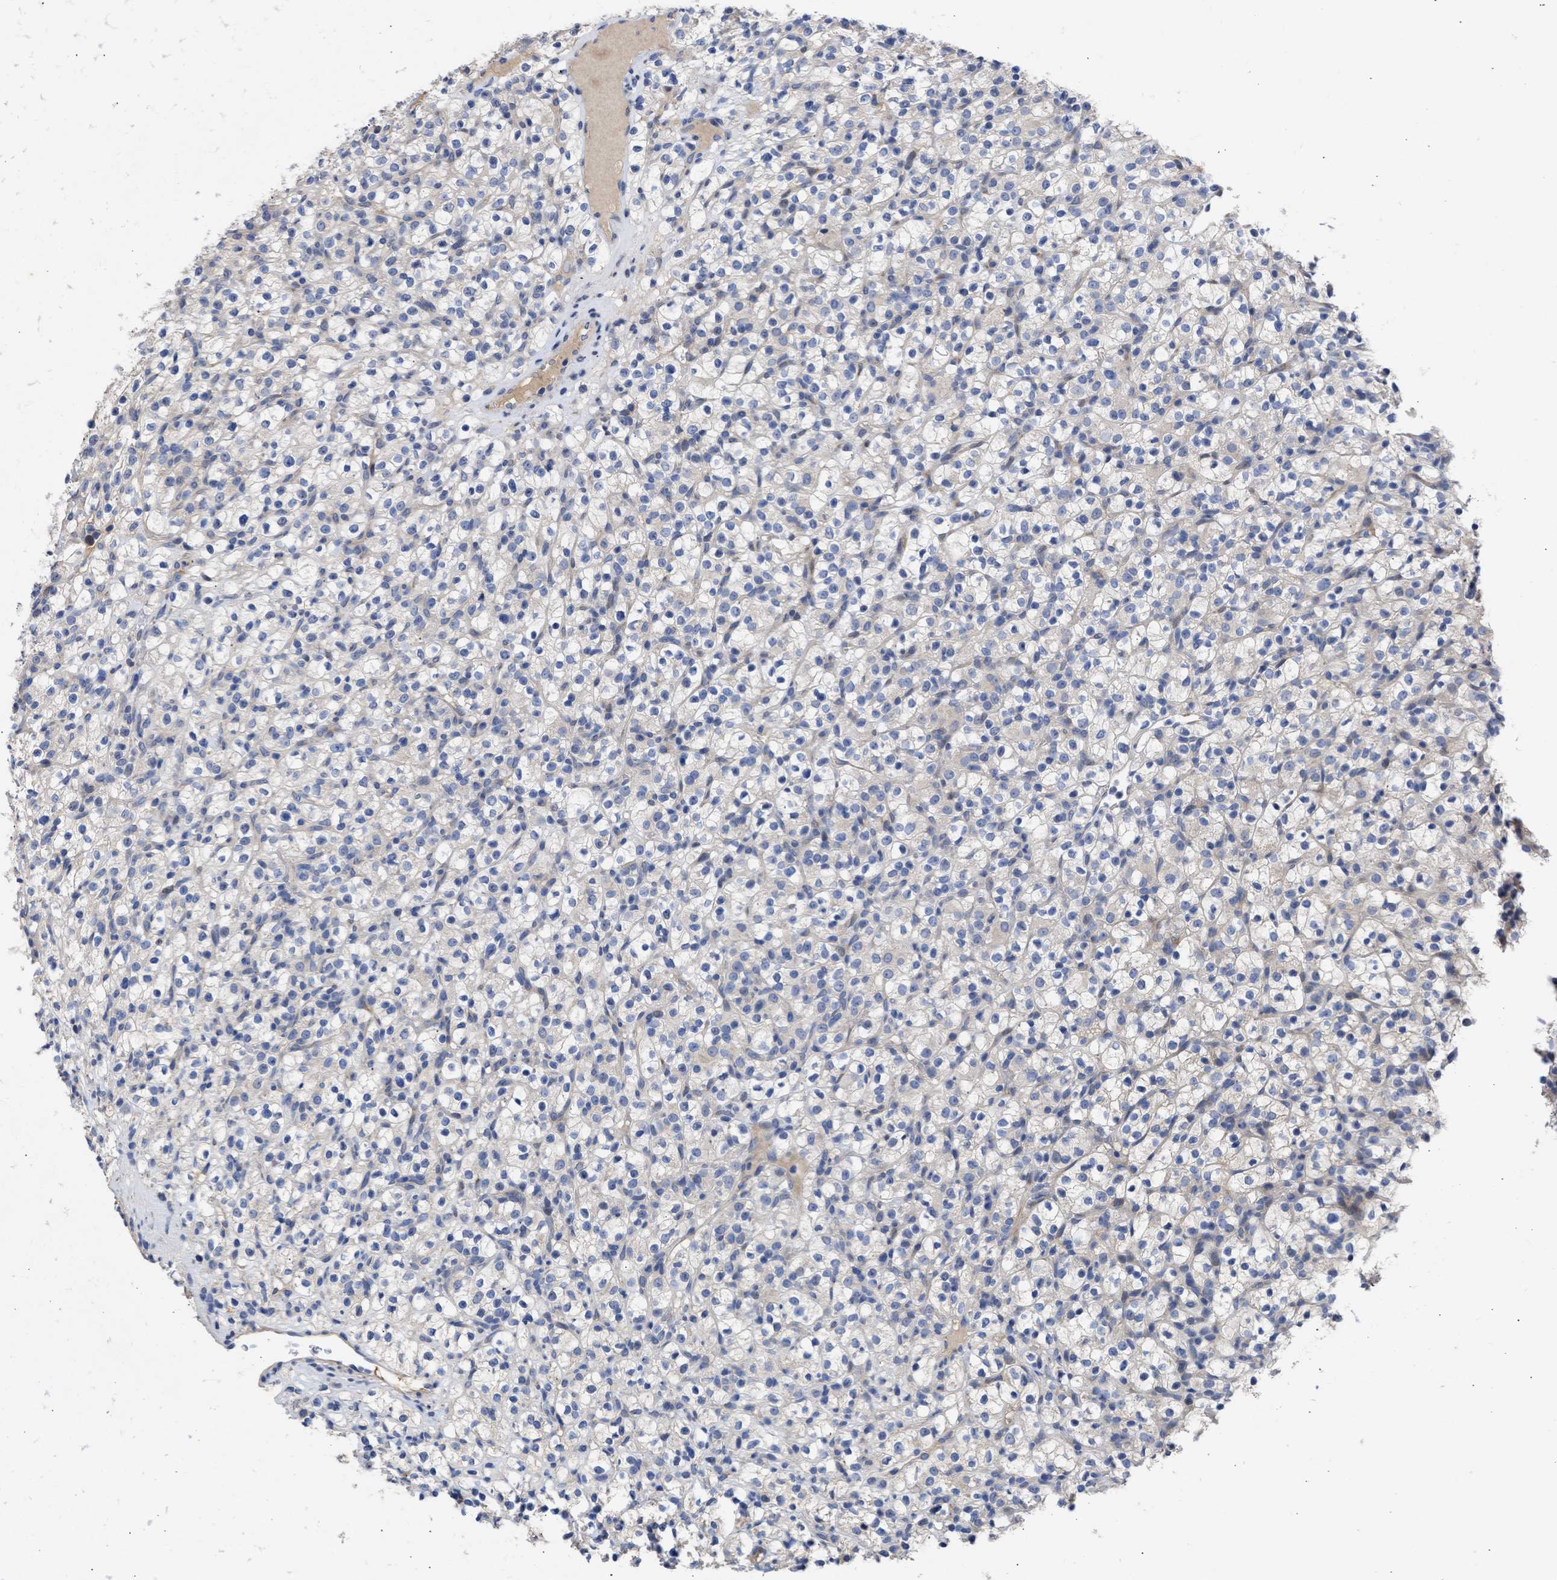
{"staining": {"intensity": "negative", "quantity": "none", "location": "none"}, "tissue": "renal cancer", "cell_type": "Tumor cells", "image_type": "cancer", "snomed": [{"axis": "morphology", "description": "Normal tissue, NOS"}, {"axis": "morphology", "description": "Adenocarcinoma, NOS"}, {"axis": "topography", "description": "Kidney"}], "caption": "Human adenocarcinoma (renal) stained for a protein using IHC demonstrates no positivity in tumor cells.", "gene": "ARHGEF4", "patient": {"sex": "female", "age": 72}}